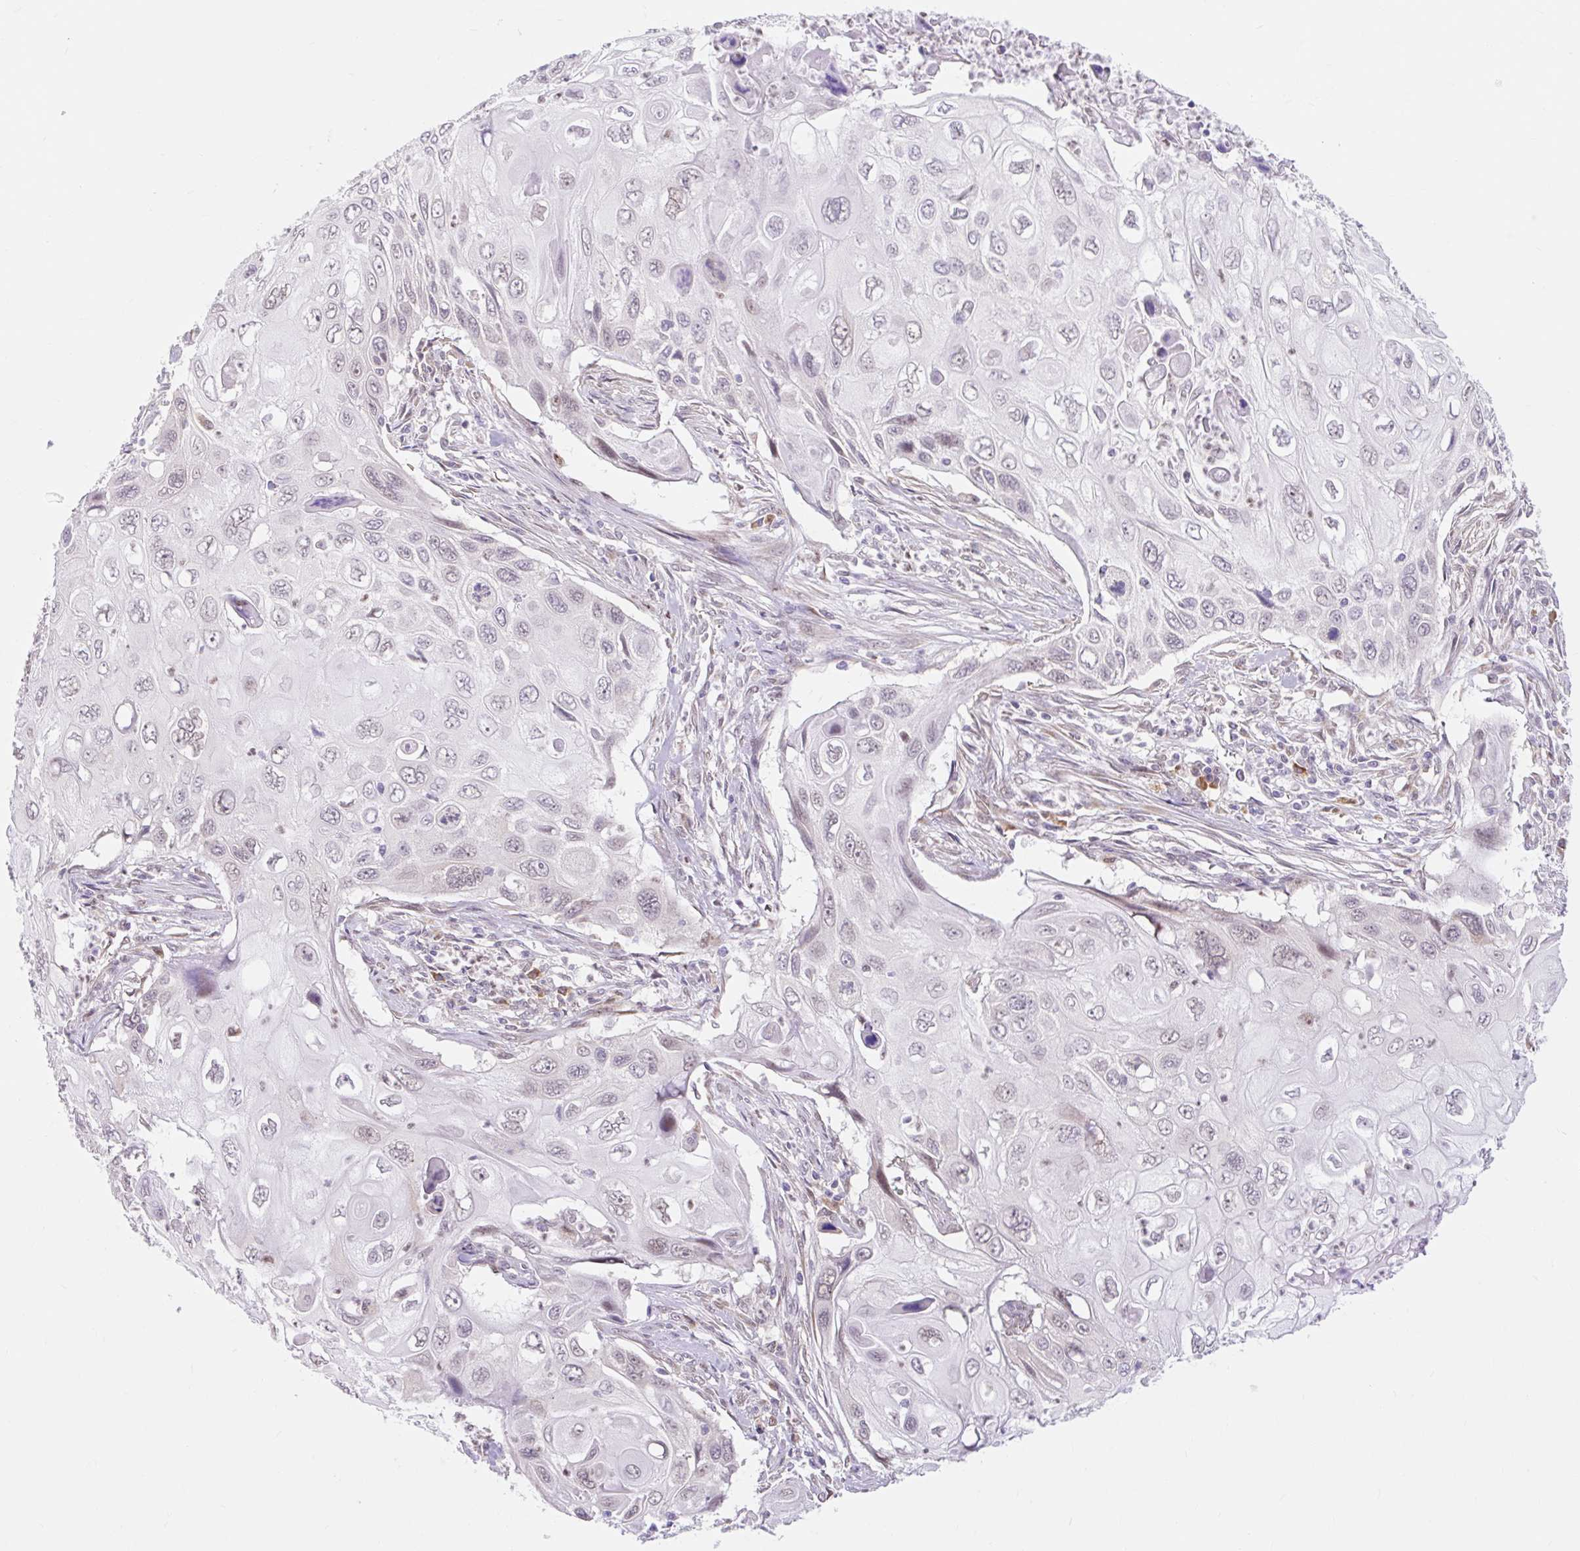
{"staining": {"intensity": "negative", "quantity": "none", "location": "none"}, "tissue": "cervical cancer", "cell_type": "Tumor cells", "image_type": "cancer", "snomed": [{"axis": "morphology", "description": "Squamous cell carcinoma, NOS"}, {"axis": "topography", "description": "Cervix"}], "caption": "Protein analysis of cervical squamous cell carcinoma reveals no significant staining in tumor cells. (DAB (3,3'-diaminobenzidine) immunohistochemistry with hematoxylin counter stain).", "gene": "SRSF10", "patient": {"sex": "female", "age": 70}}